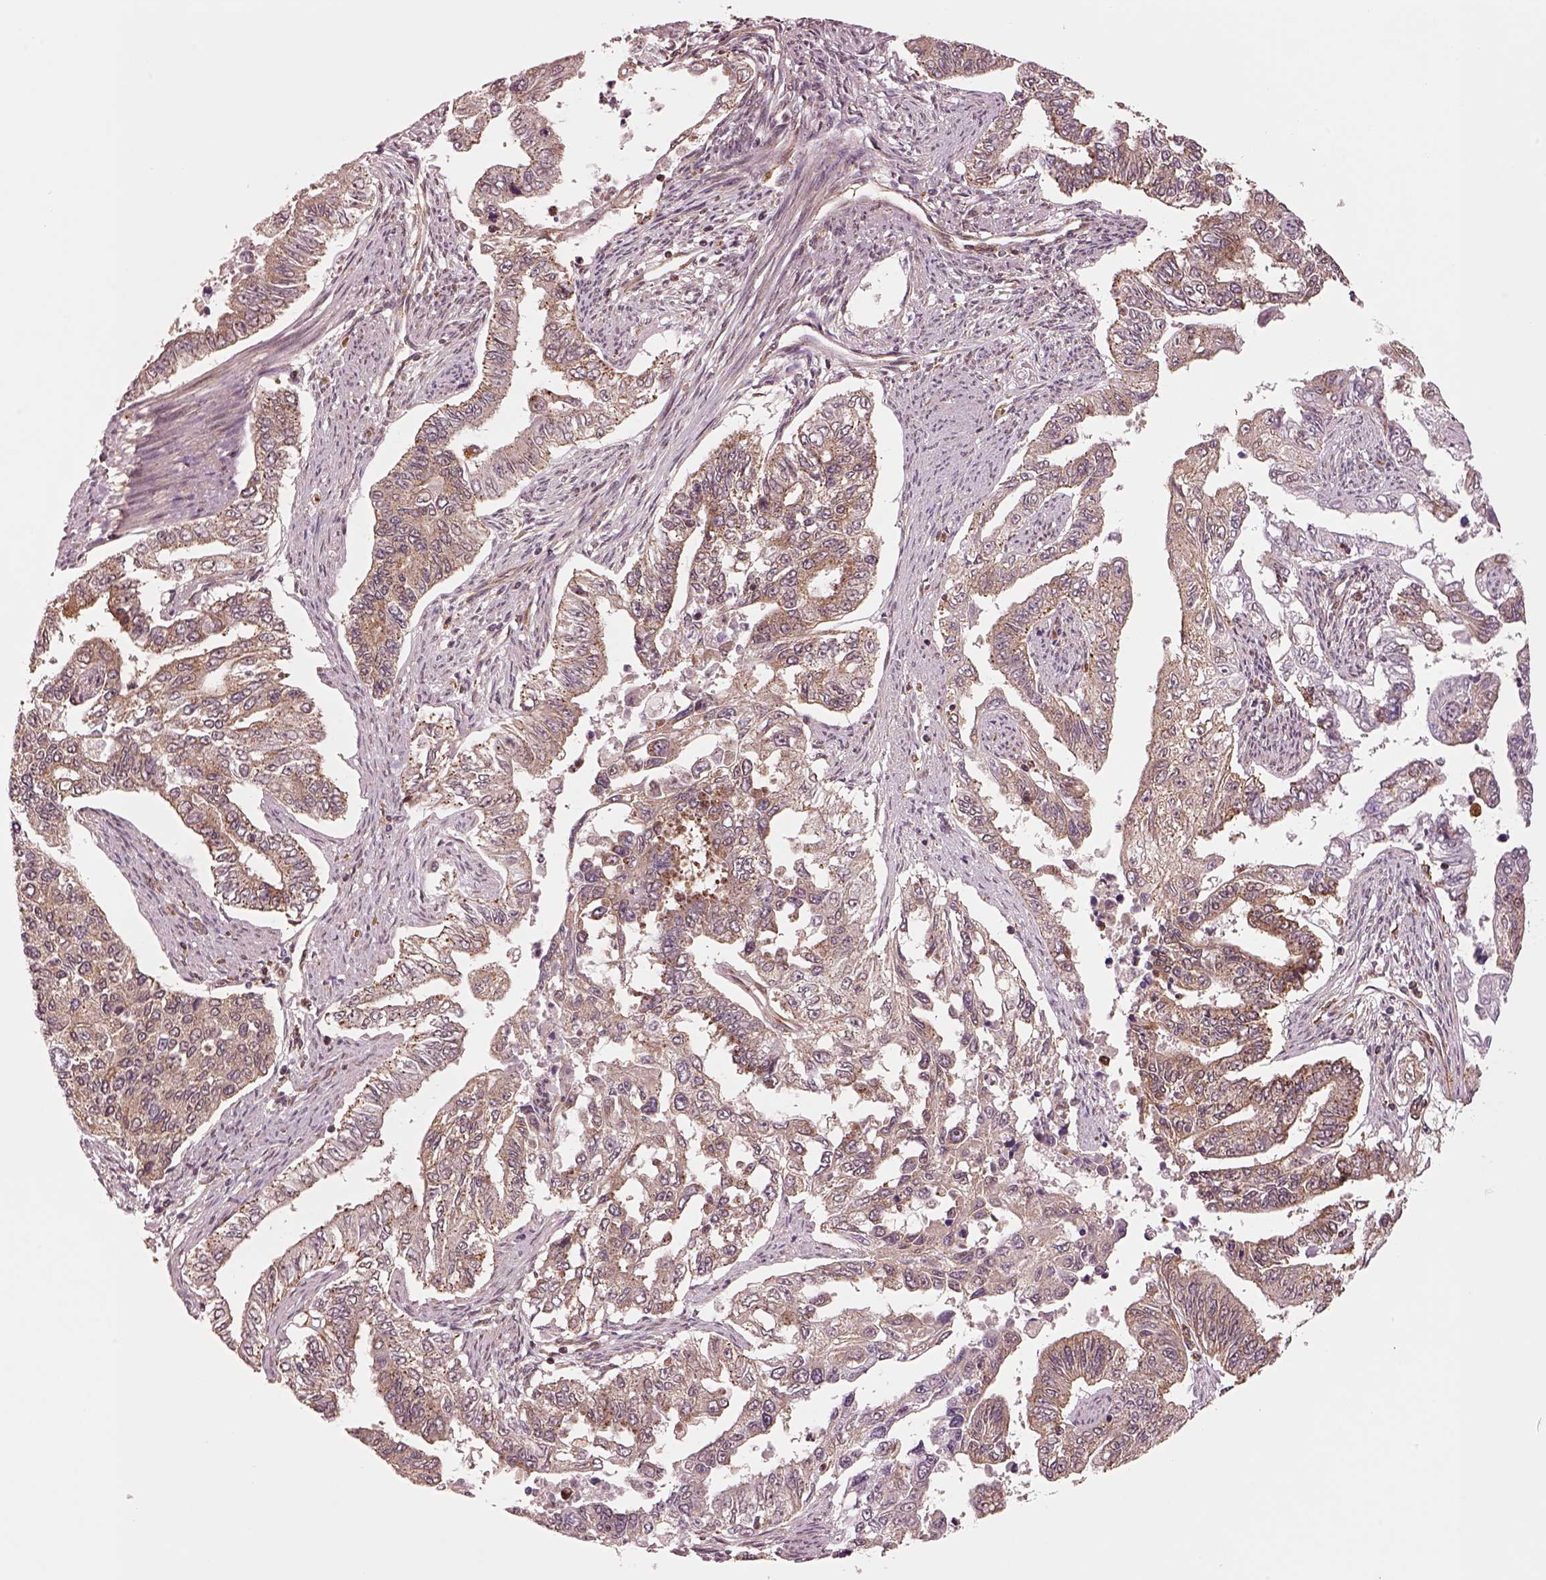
{"staining": {"intensity": "moderate", "quantity": "25%-75%", "location": "cytoplasmic/membranous"}, "tissue": "endometrial cancer", "cell_type": "Tumor cells", "image_type": "cancer", "snomed": [{"axis": "morphology", "description": "Adenocarcinoma, NOS"}, {"axis": "topography", "description": "Uterus"}], "caption": "This is an image of IHC staining of endometrial cancer, which shows moderate positivity in the cytoplasmic/membranous of tumor cells.", "gene": "WASHC2A", "patient": {"sex": "female", "age": 59}}